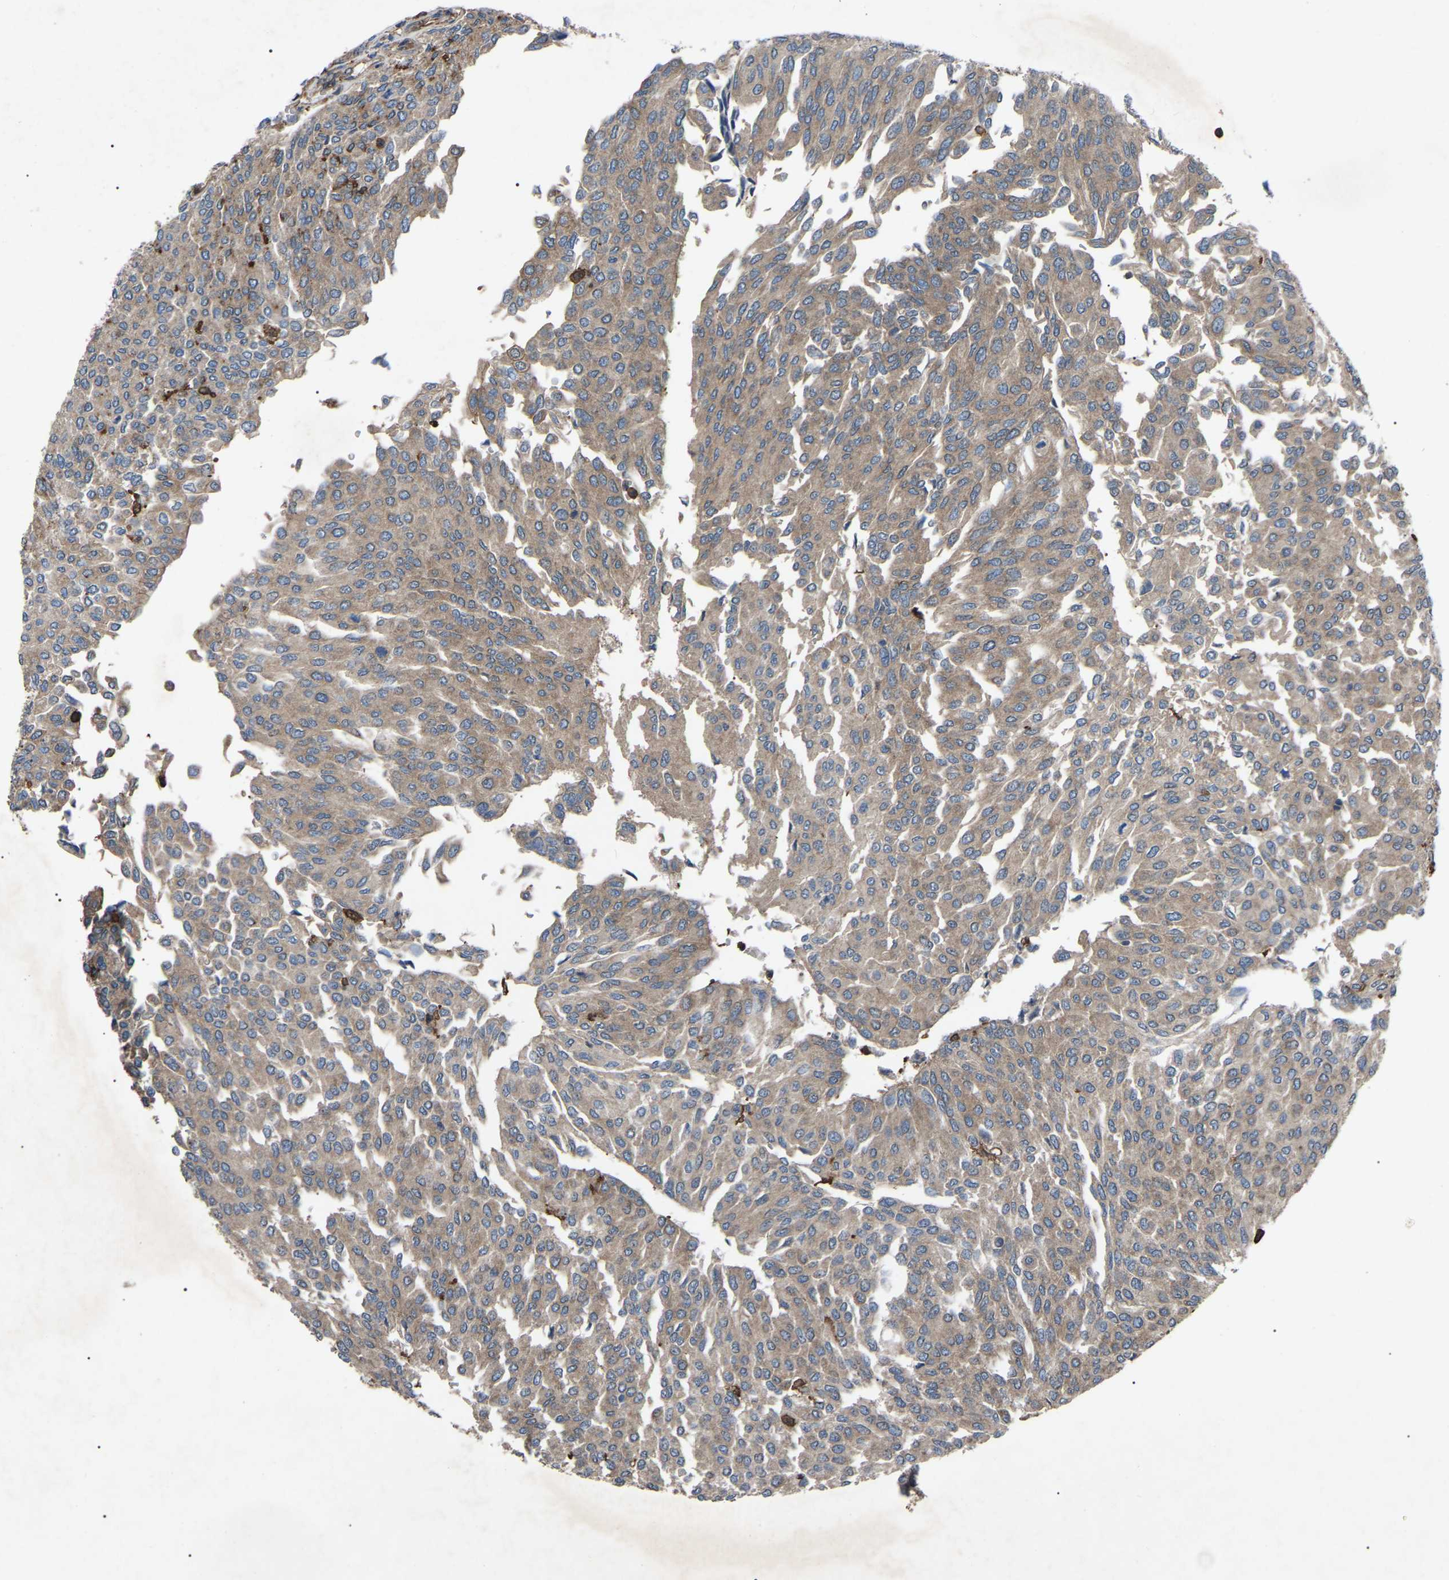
{"staining": {"intensity": "moderate", "quantity": ">75%", "location": "cytoplasmic/membranous"}, "tissue": "urothelial cancer", "cell_type": "Tumor cells", "image_type": "cancer", "snomed": [{"axis": "morphology", "description": "Urothelial carcinoma, Low grade"}, {"axis": "topography", "description": "Urinary bladder"}], "caption": "Immunohistochemical staining of human urothelial carcinoma (low-grade) demonstrates moderate cytoplasmic/membranous protein staining in about >75% of tumor cells. (IHC, brightfield microscopy, high magnification).", "gene": "AIMP1", "patient": {"sex": "female", "age": 79}}